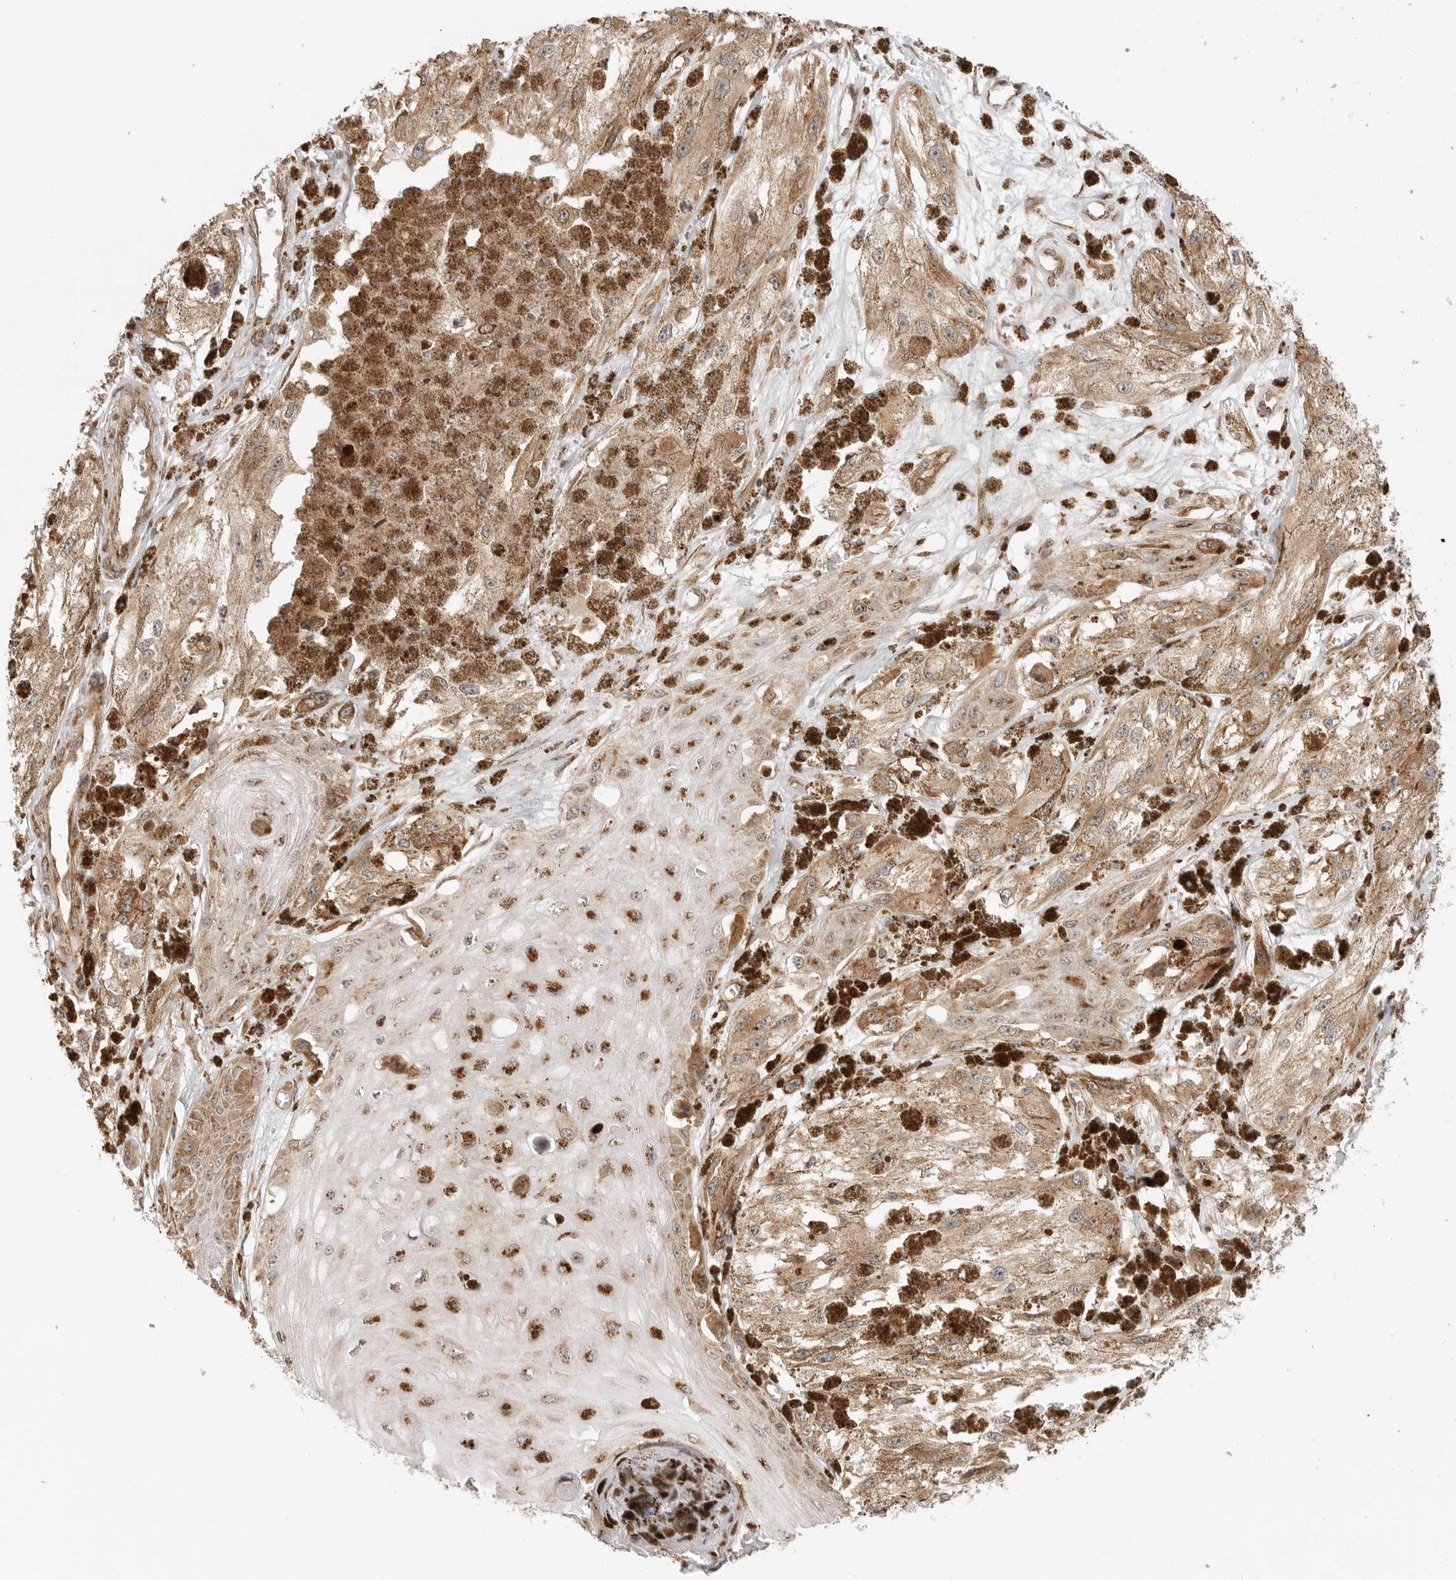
{"staining": {"intensity": "moderate", "quantity": ">75%", "location": "cytoplasmic/membranous"}, "tissue": "melanoma", "cell_type": "Tumor cells", "image_type": "cancer", "snomed": [{"axis": "morphology", "description": "Malignant melanoma, NOS"}, {"axis": "topography", "description": "Skin"}], "caption": "Malignant melanoma tissue reveals moderate cytoplasmic/membranous staining in approximately >75% of tumor cells, visualized by immunohistochemistry.", "gene": "IDUA", "patient": {"sex": "male", "age": 88}}